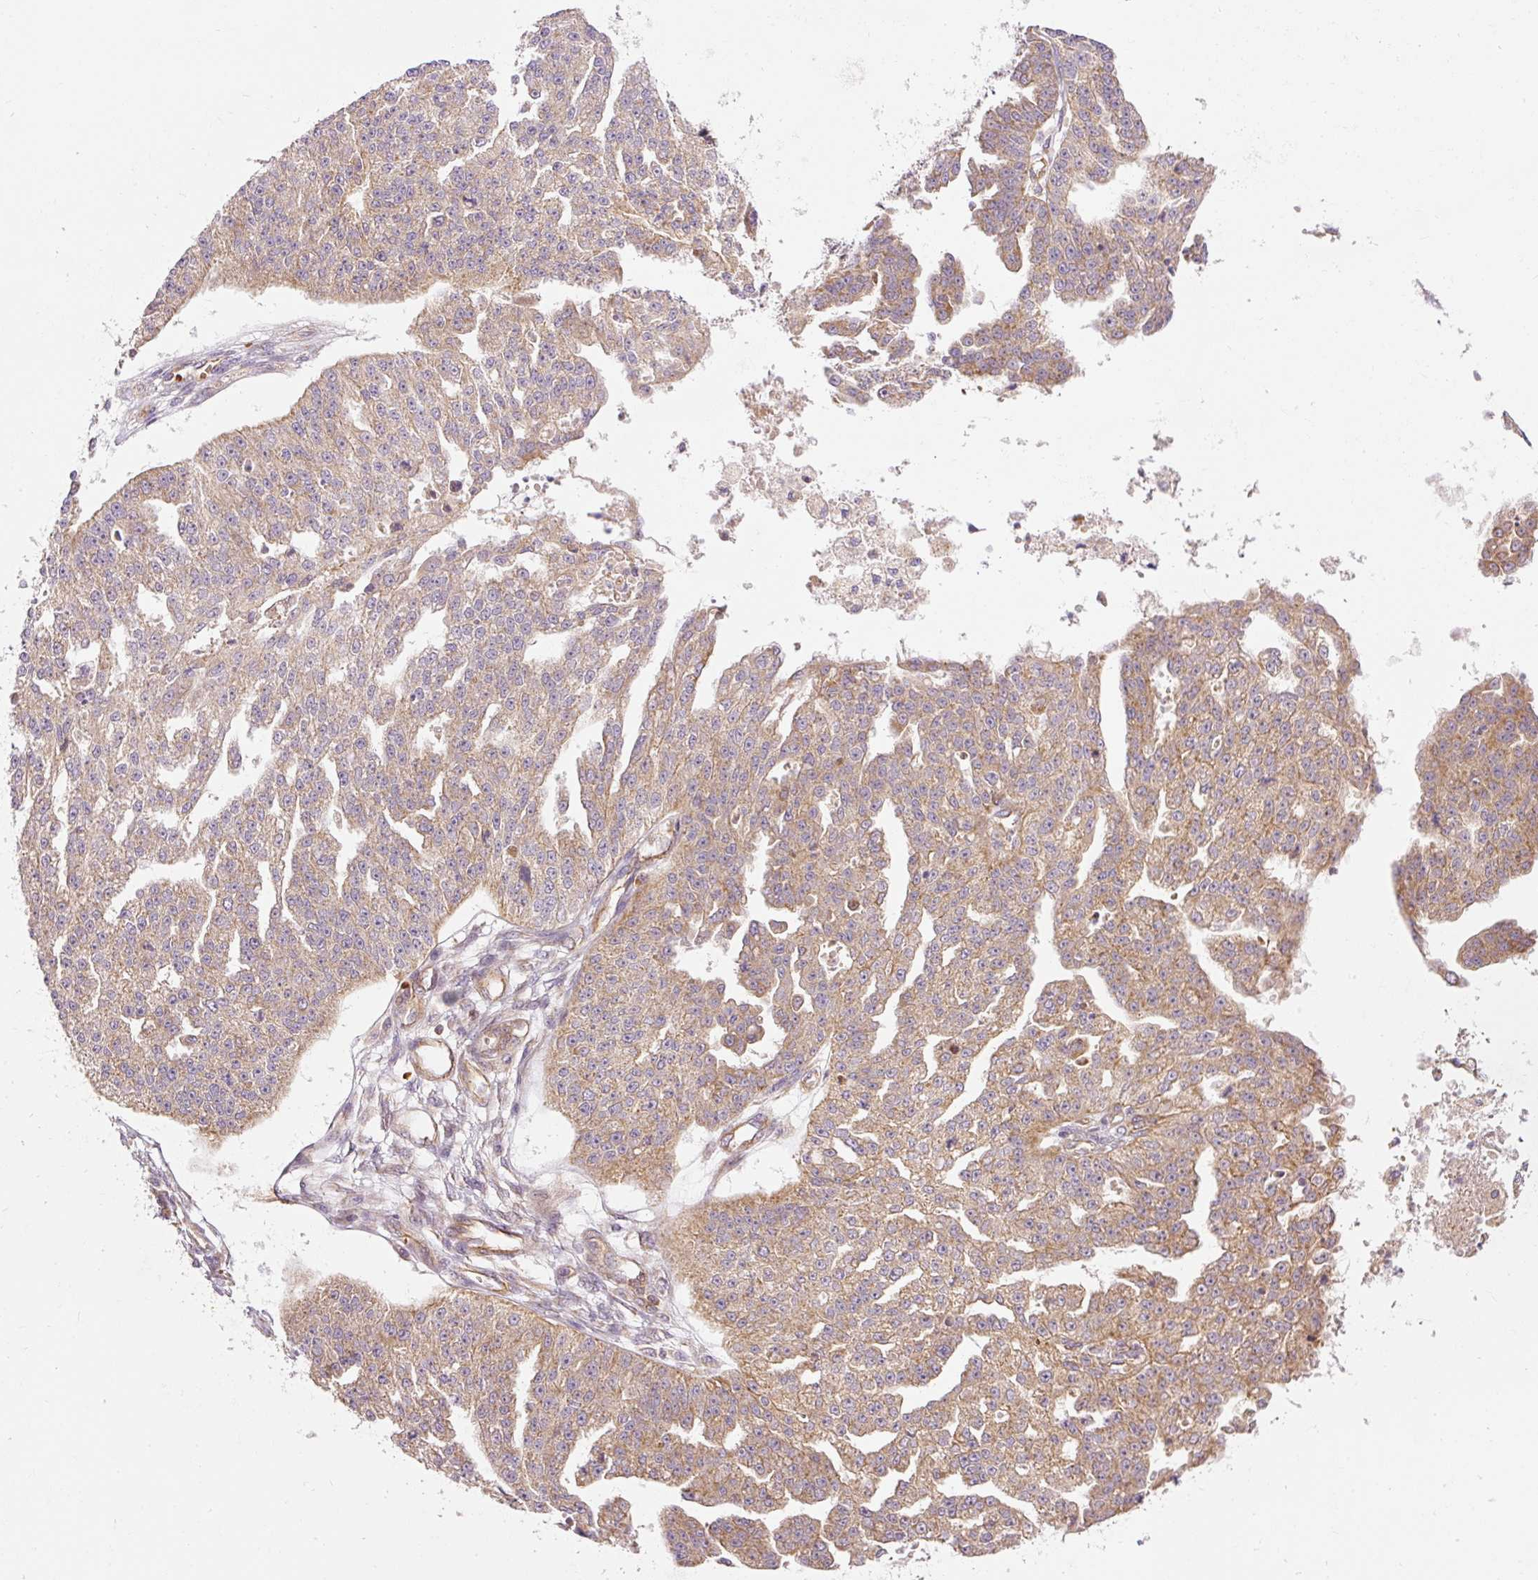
{"staining": {"intensity": "moderate", "quantity": "25%-75%", "location": "cytoplasmic/membranous"}, "tissue": "ovarian cancer", "cell_type": "Tumor cells", "image_type": "cancer", "snomed": [{"axis": "morphology", "description": "Cystadenocarcinoma, serous, NOS"}, {"axis": "topography", "description": "Ovary"}], "caption": "Immunohistochemistry (IHC) image of human serous cystadenocarcinoma (ovarian) stained for a protein (brown), which displays medium levels of moderate cytoplasmic/membranous staining in about 25%-75% of tumor cells.", "gene": "ADCY4", "patient": {"sex": "female", "age": 58}}